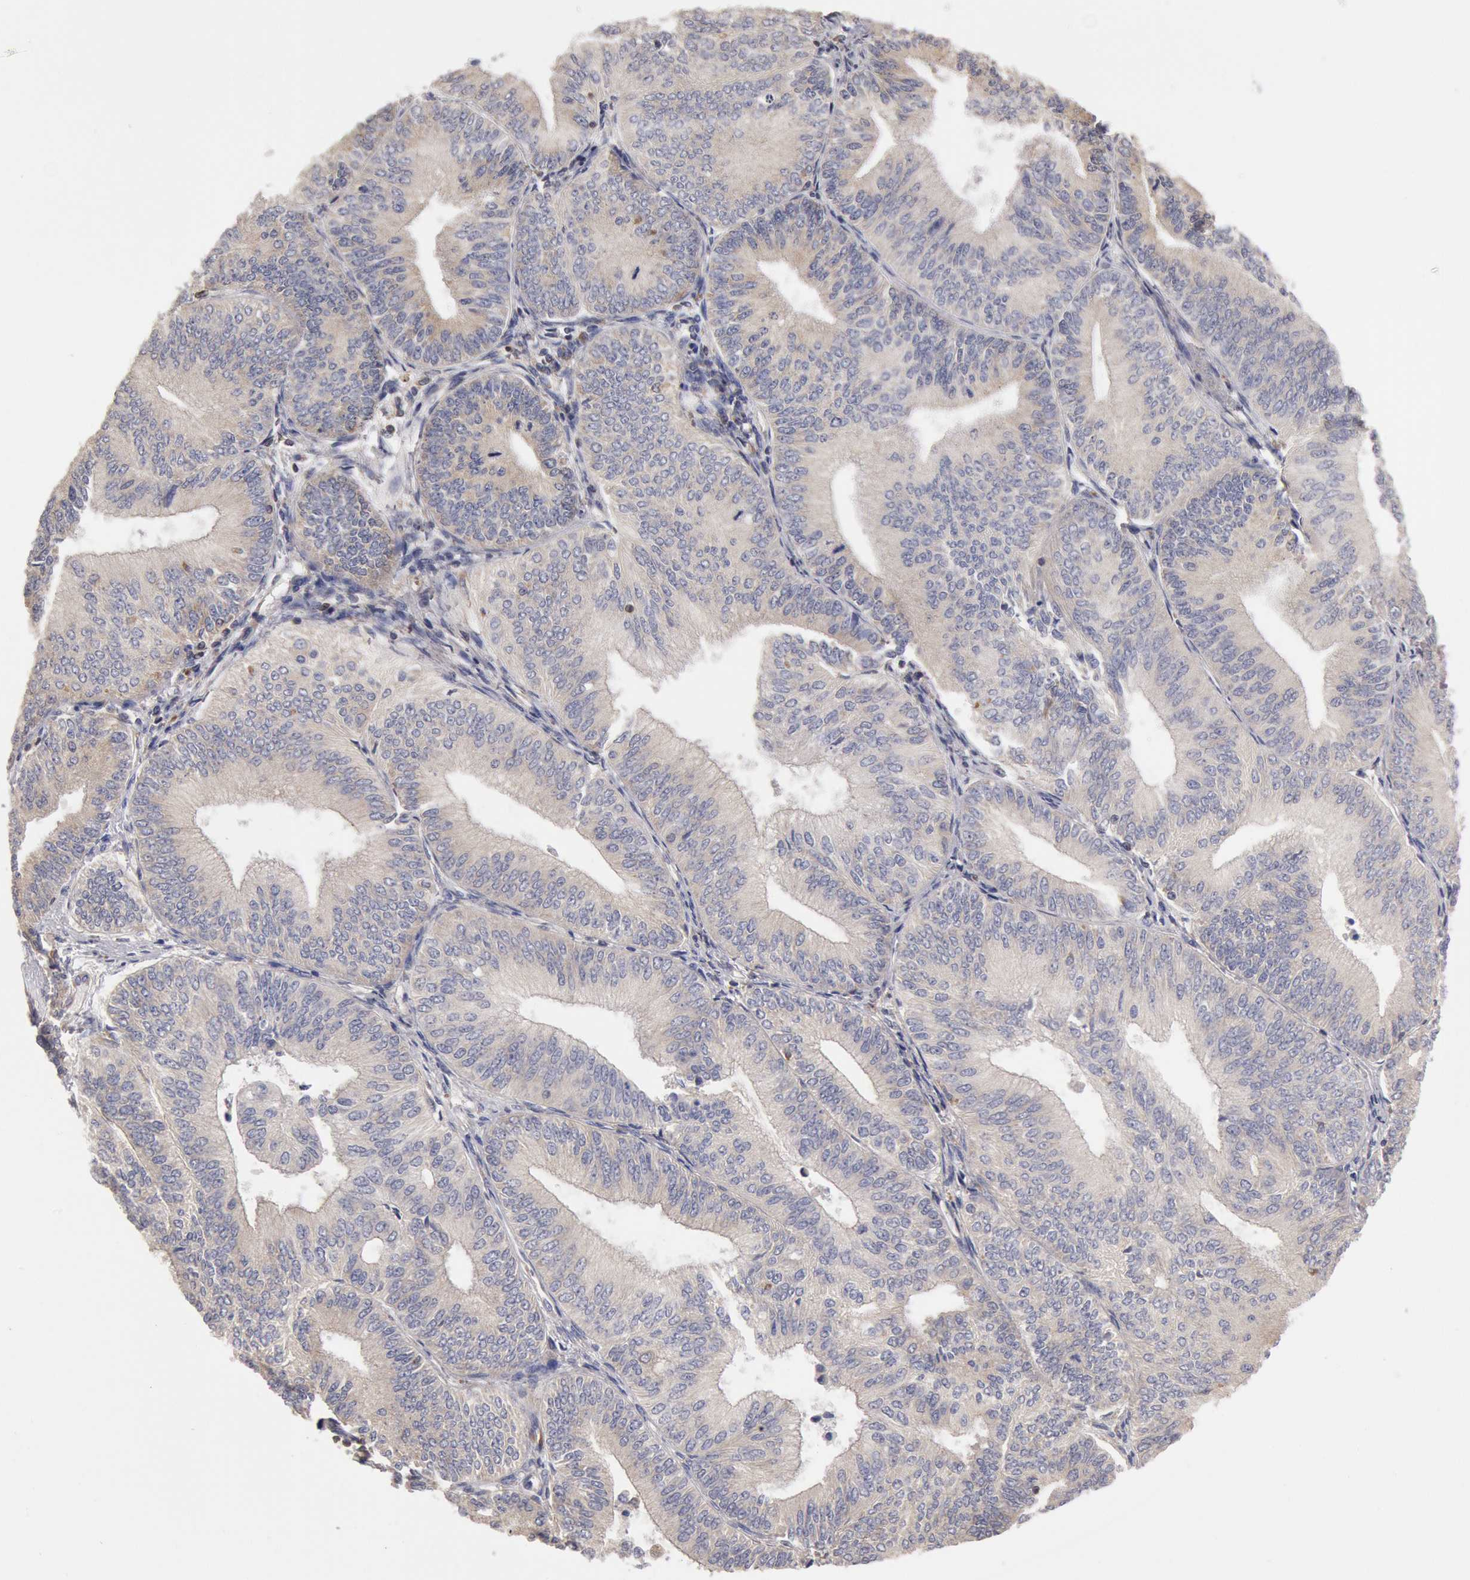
{"staining": {"intensity": "negative", "quantity": "none", "location": "none"}, "tissue": "endometrial cancer", "cell_type": "Tumor cells", "image_type": "cancer", "snomed": [{"axis": "morphology", "description": "Adenocarcinoma, NOS"}, {"axis": "topography", "description": "Endometrium"}], "caption": "Endometrial adenocarcinoma was stained to show a protein in brown. There is no significant staining in tumor cells.", "gene": "OSBPL8", "patient": {"sex": "female", "age": 55}}